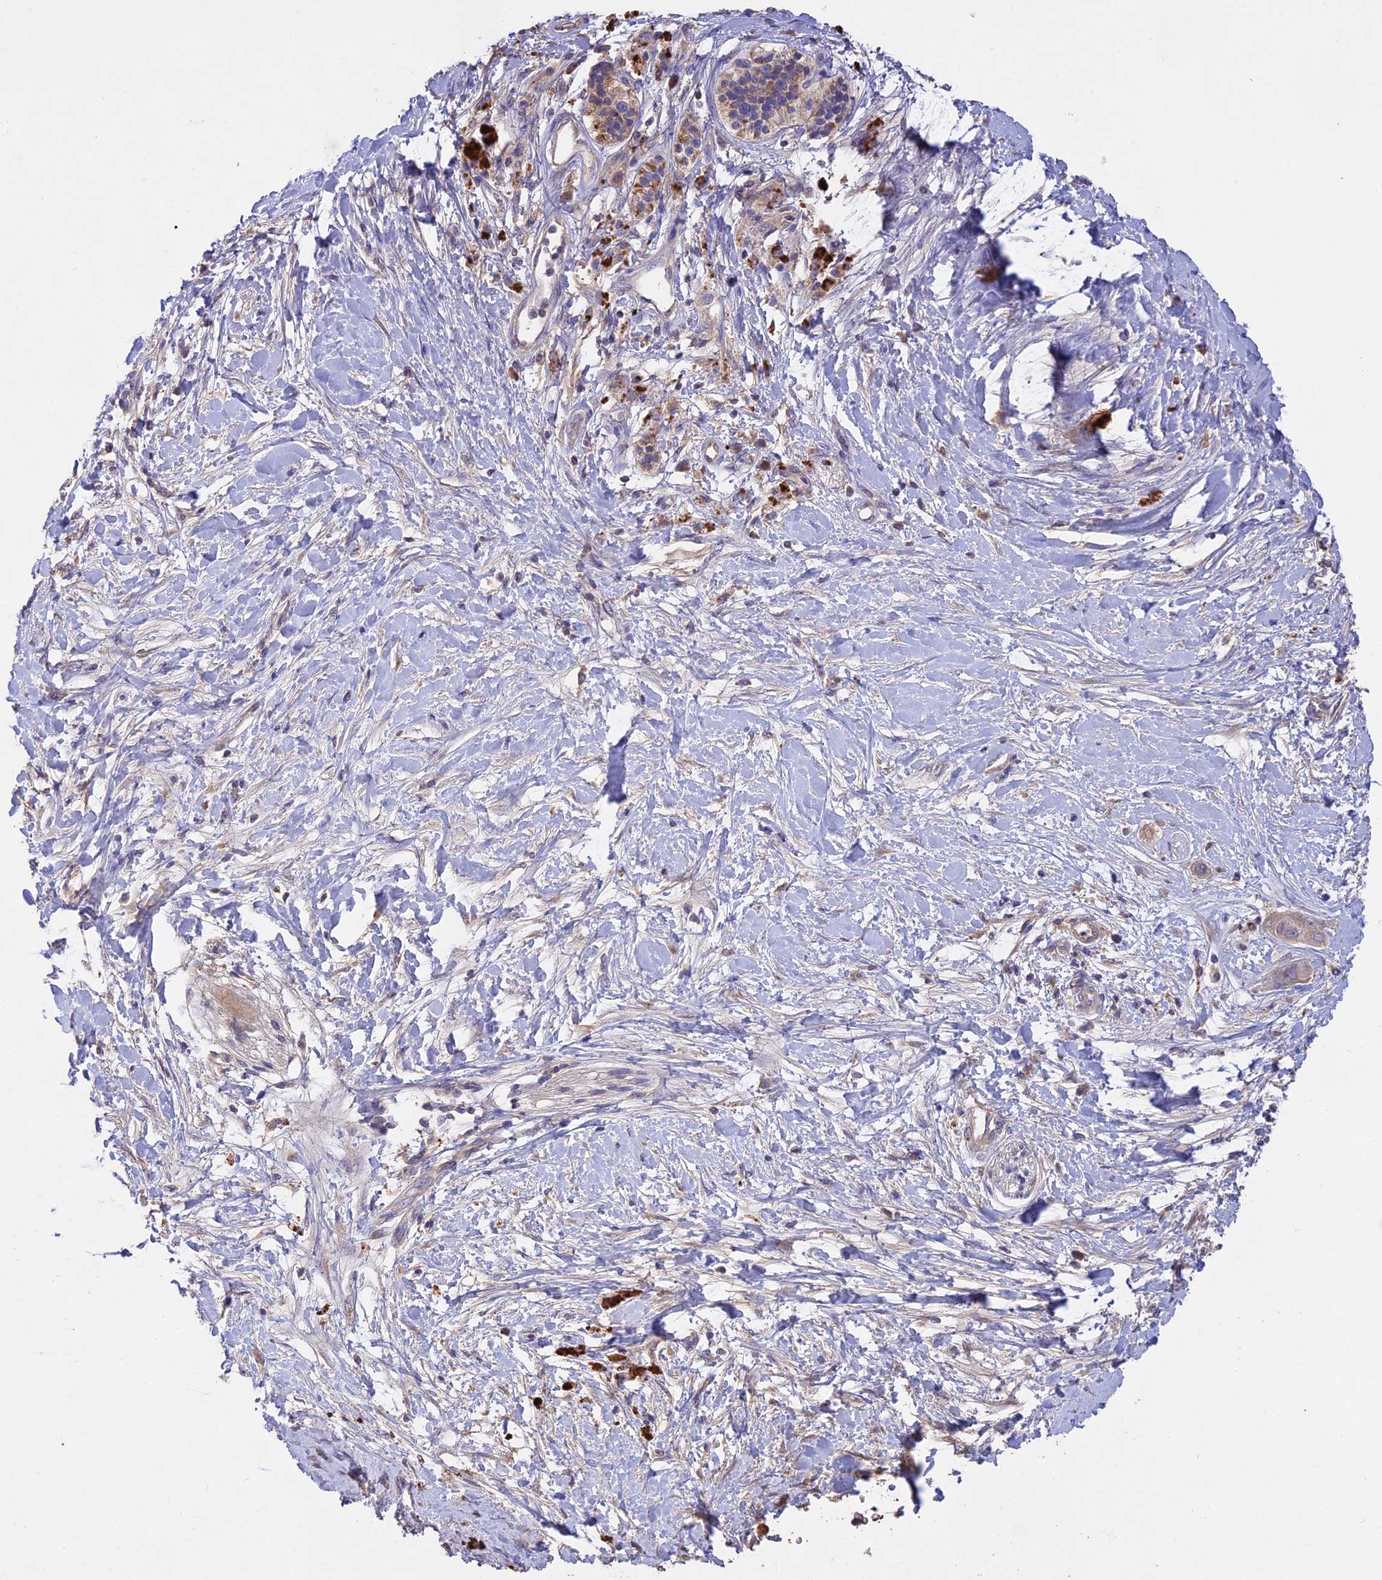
{"staining": {"intensity": "weak", "quantity": "<25%", "location": "cytoplasmic/membranous"}, "tissue": "pancreatic cancer", "cell_type": "Tumor cells", "image_type": "cancer", "snomed": [{"axis": "morphology", "description": "Adenocarcinoma, NOS"}, {"axis": "topography", "description": "Pancreas"}], "caption": "Micrograph shows no significant protein staining in tumor cells of adenocarcinoma (pancreatic).", "gene": "SLC26A4", "patient": {"sex": "male", "age": 68}}